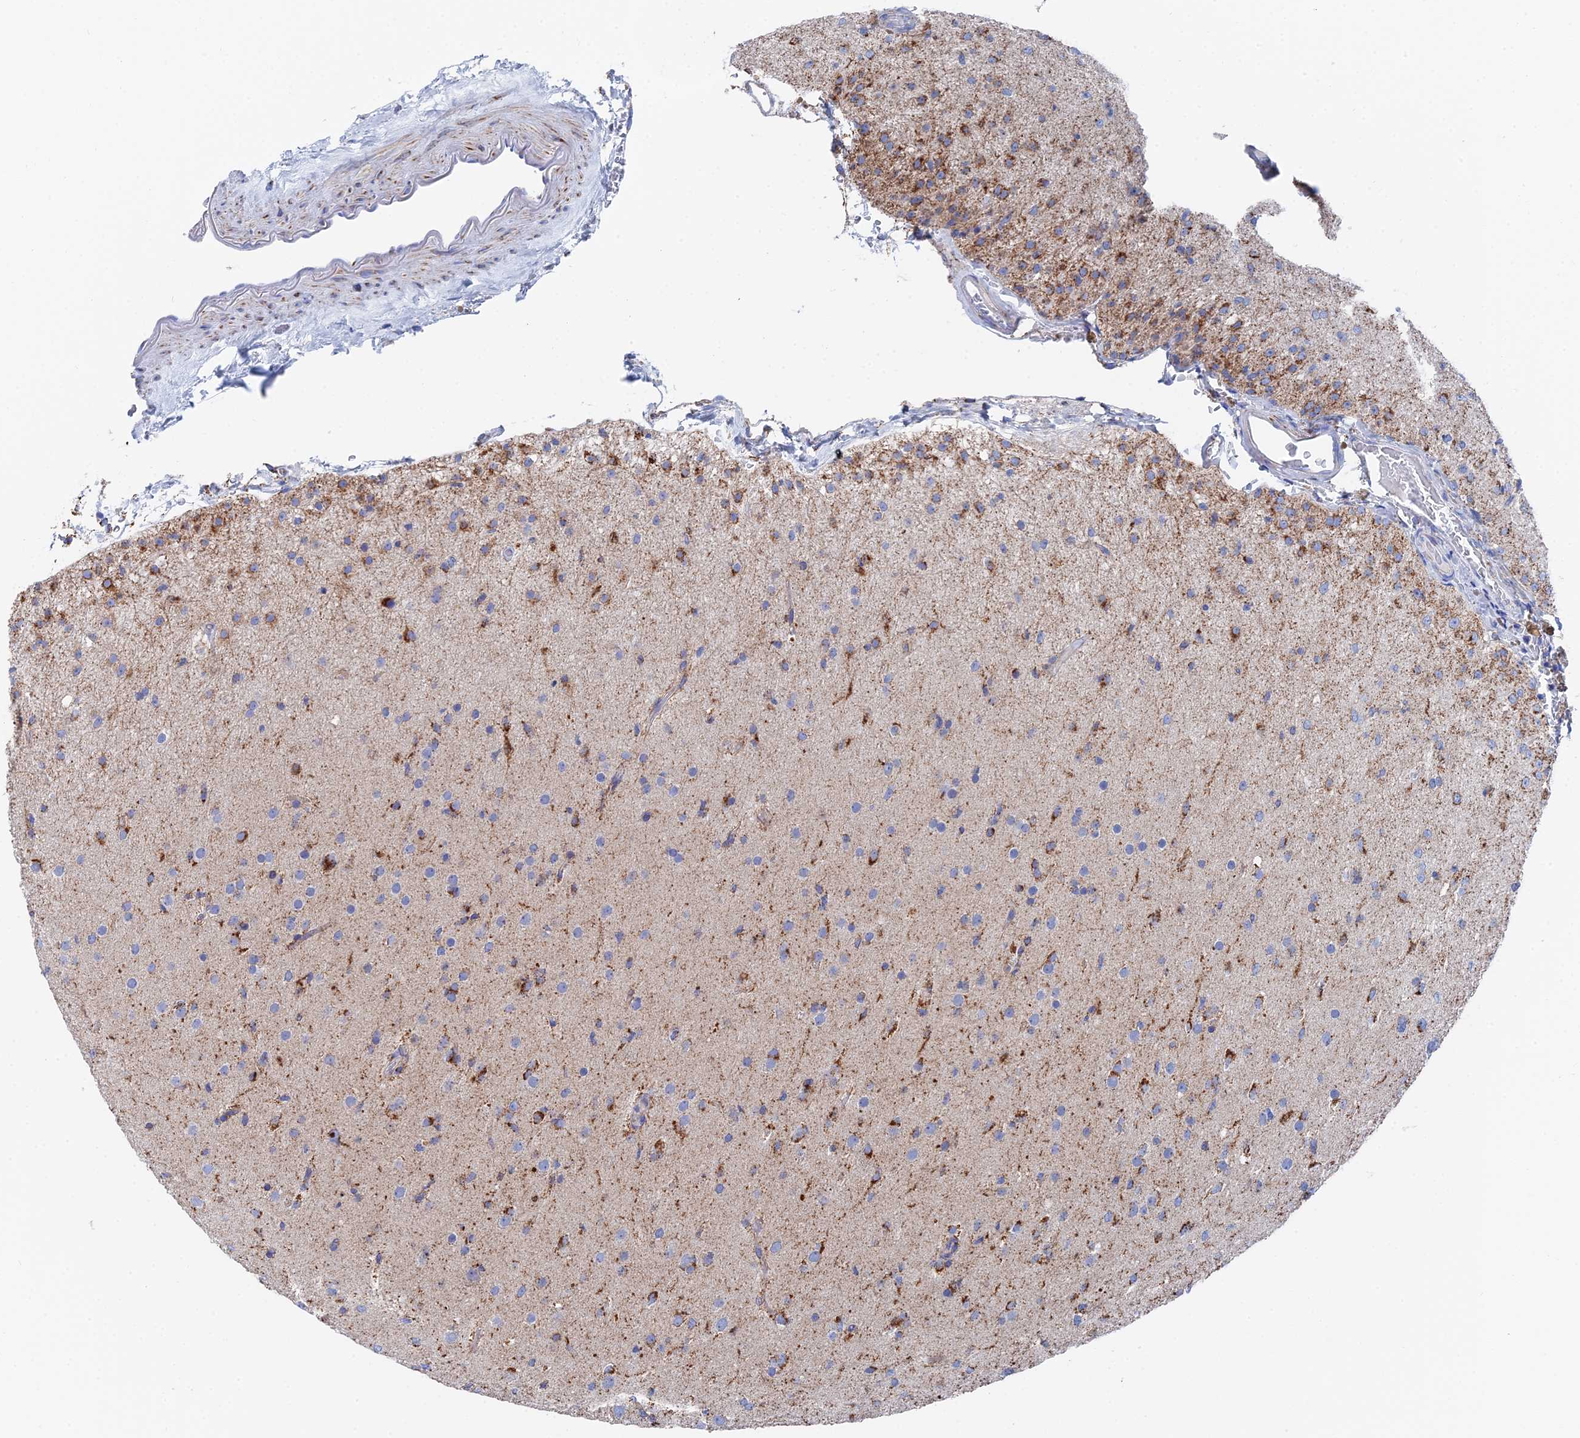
{"staining": {"intensity": "strong", "quantity": "<25%", "location": "cytoplasmic/membranous"}, "tissue": "glioma", "cell_type": "Tumor cells", "image_type": "cancer", "snomed": [{"axis": "morphology", "description": "Glioma, malignant, Low grade"}, {"axis": "topography", "description": "Brain"}], "caption": "Malignant low-grade glioma was stained to show a protein in brown. There is medium levels of strong cytoplasmic/membranous expression in approximately <25% of tumor cells.", "gene": "IFT80", "patient": {"sex": "male", "age": 65}}